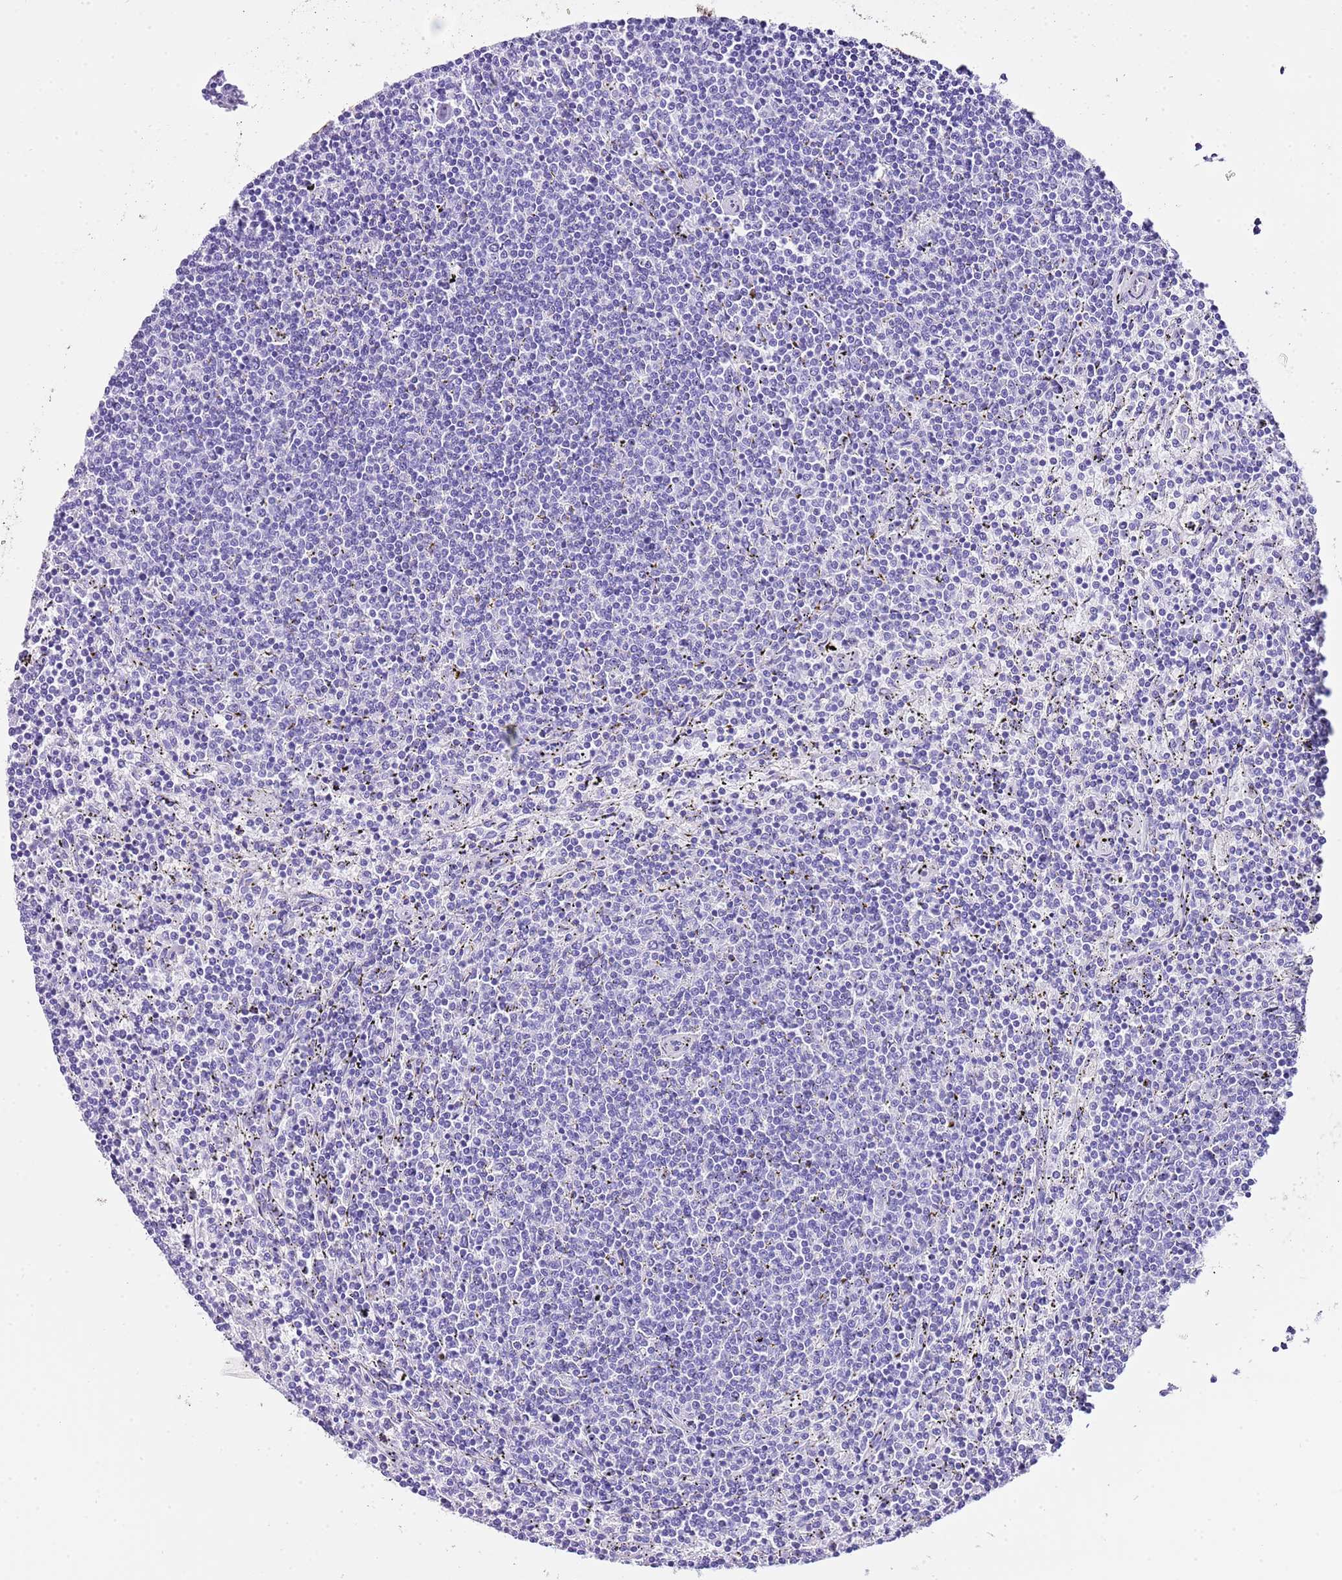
{"staining": {"intensity": "negative", "quantity": "none", "location": "none"}, "tissue": "lymphoma", "cell_type": "Tumor cells", "image_type": "cancer", "snomed": [{"axis": "morphology", "description": "Malignant lymphoma, non-Hodgkin's type, Low grade"}, {"axis": "topography", "description": "Spleen"}], "caption": "This is a histopathology image of immunohistochemistry (IHC) staining of malignant lymphoma, non-Hodgkin's type (low-grade), which shows no staining in tumor cells.", "gene": "KCNC1", "patient": {"sex": "female", "age": 50}}